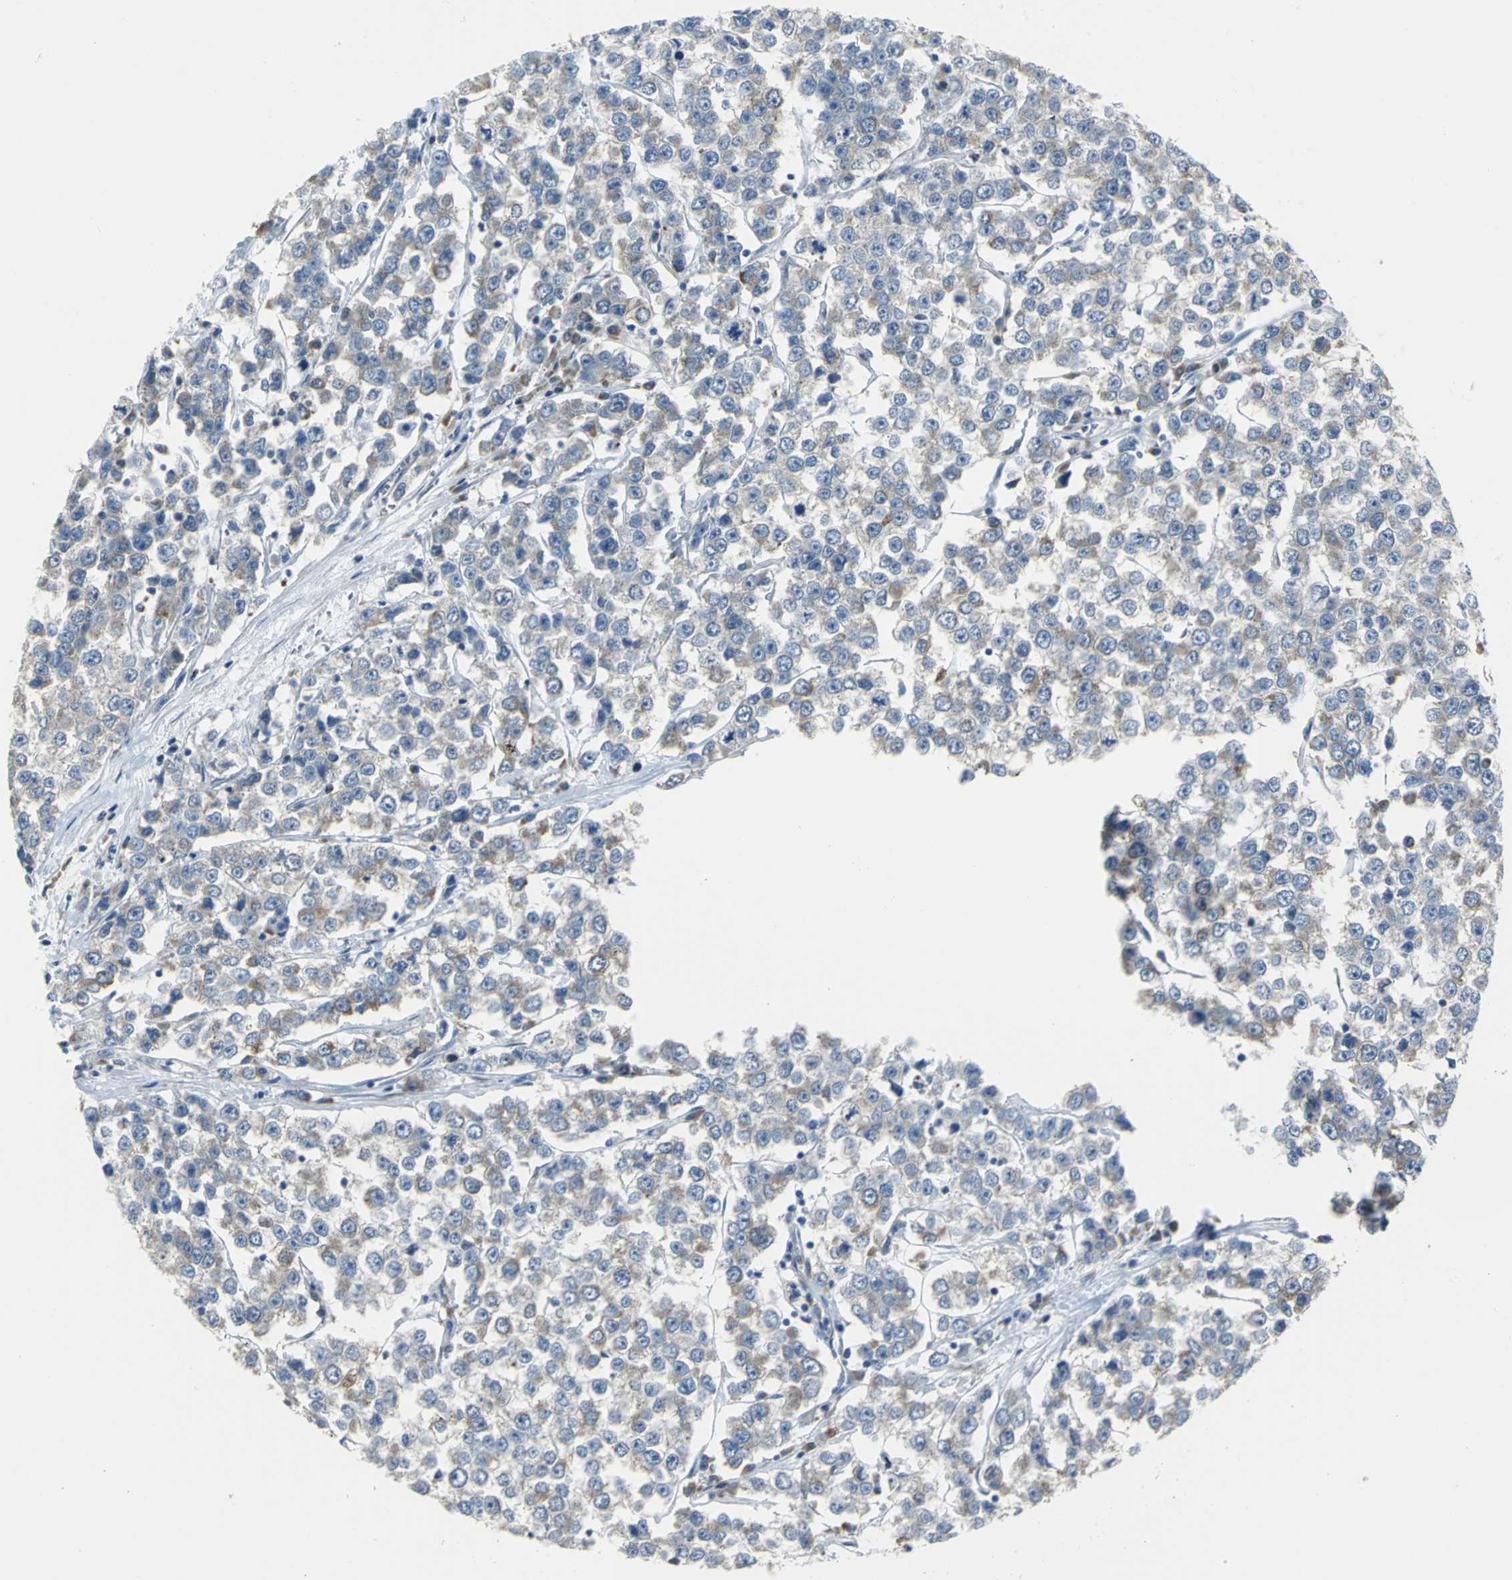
{"staining": {"intensity": "moderate", "quantity": "<25%", "location": "cytoplasmic/membranous"}, "tissue": "testis cancer", "cell_type": "Tumor cells", "image_type": "cancer", "snomed": [{"axis": "morphology", "description": "Seminoma, NOS"}, {"axis": "morphology", "description": "Carcinoma, Embryonal, NOS"}, {"axis": "topography", "description": "Testis"}], "caption": "The histopathology image displays immunohistochemical staining of testis seminoma. There is moderate cytoplasmic/membranous expression is present in about <25% of tumor cells.", "gene": "EIF5A", "patient": {"sex": "male", "age": 52}}